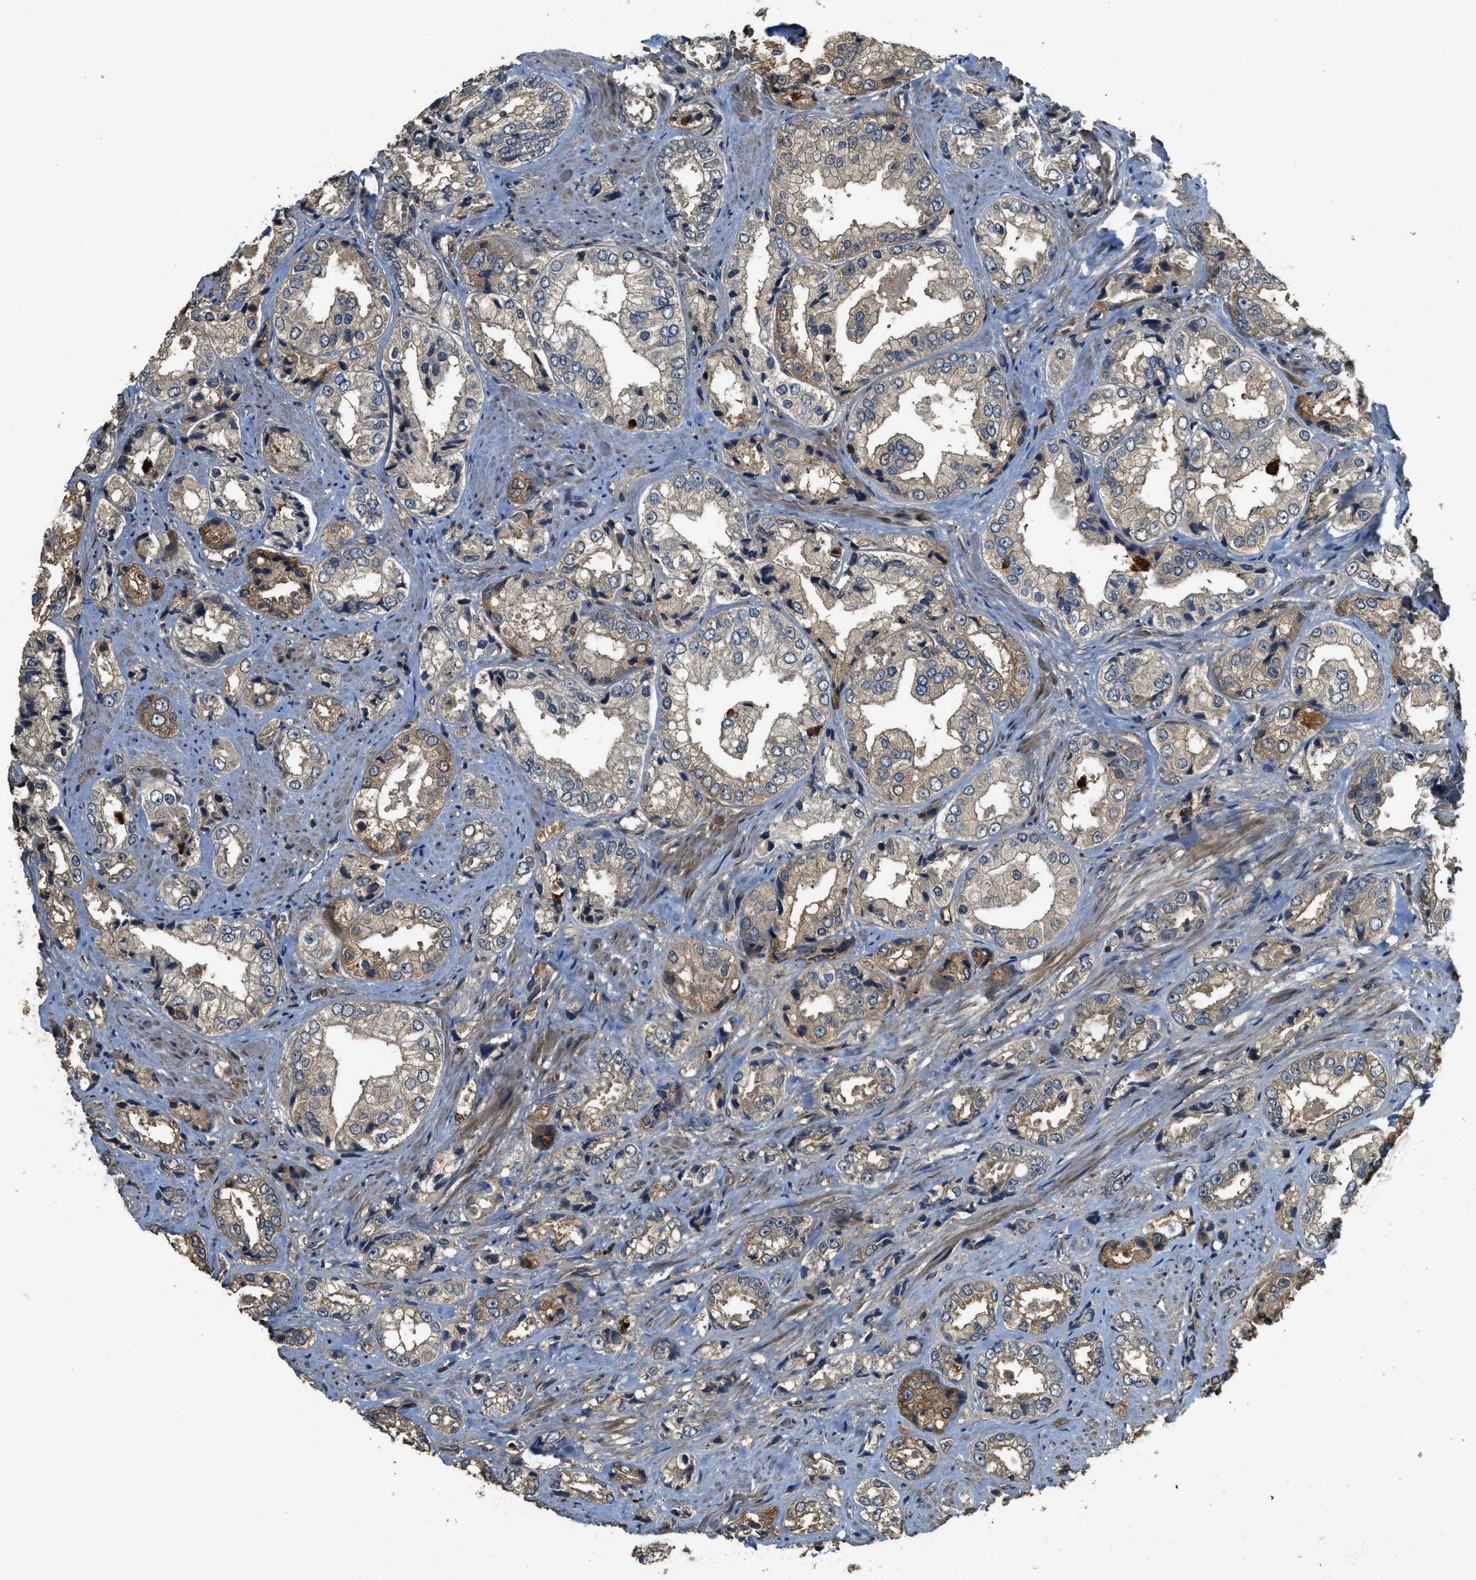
{"staining": {"intensity": "moderate", "quantity": "25%-75%", "location": "cytoplasmic/membranous"}, "tissue": "prostate cancer", "cell_type": "Tumor cells", "image_type": "cancer", "snomed": [{"axis": "morphology", "description": "Adenocarcinoma, High grade"}, {"axis": "topography", "description": "Prostate"}], "caption": "This is a histology image of immunohistochemistry (IHC) staining of prostate cancer (high-grade adenocarcinoma), which shows moderate positivity in the cytoplasmic/membranous of tumor cells.", "gene": "PPP6R3", "patient": {"sex": "male", "age": 61}}